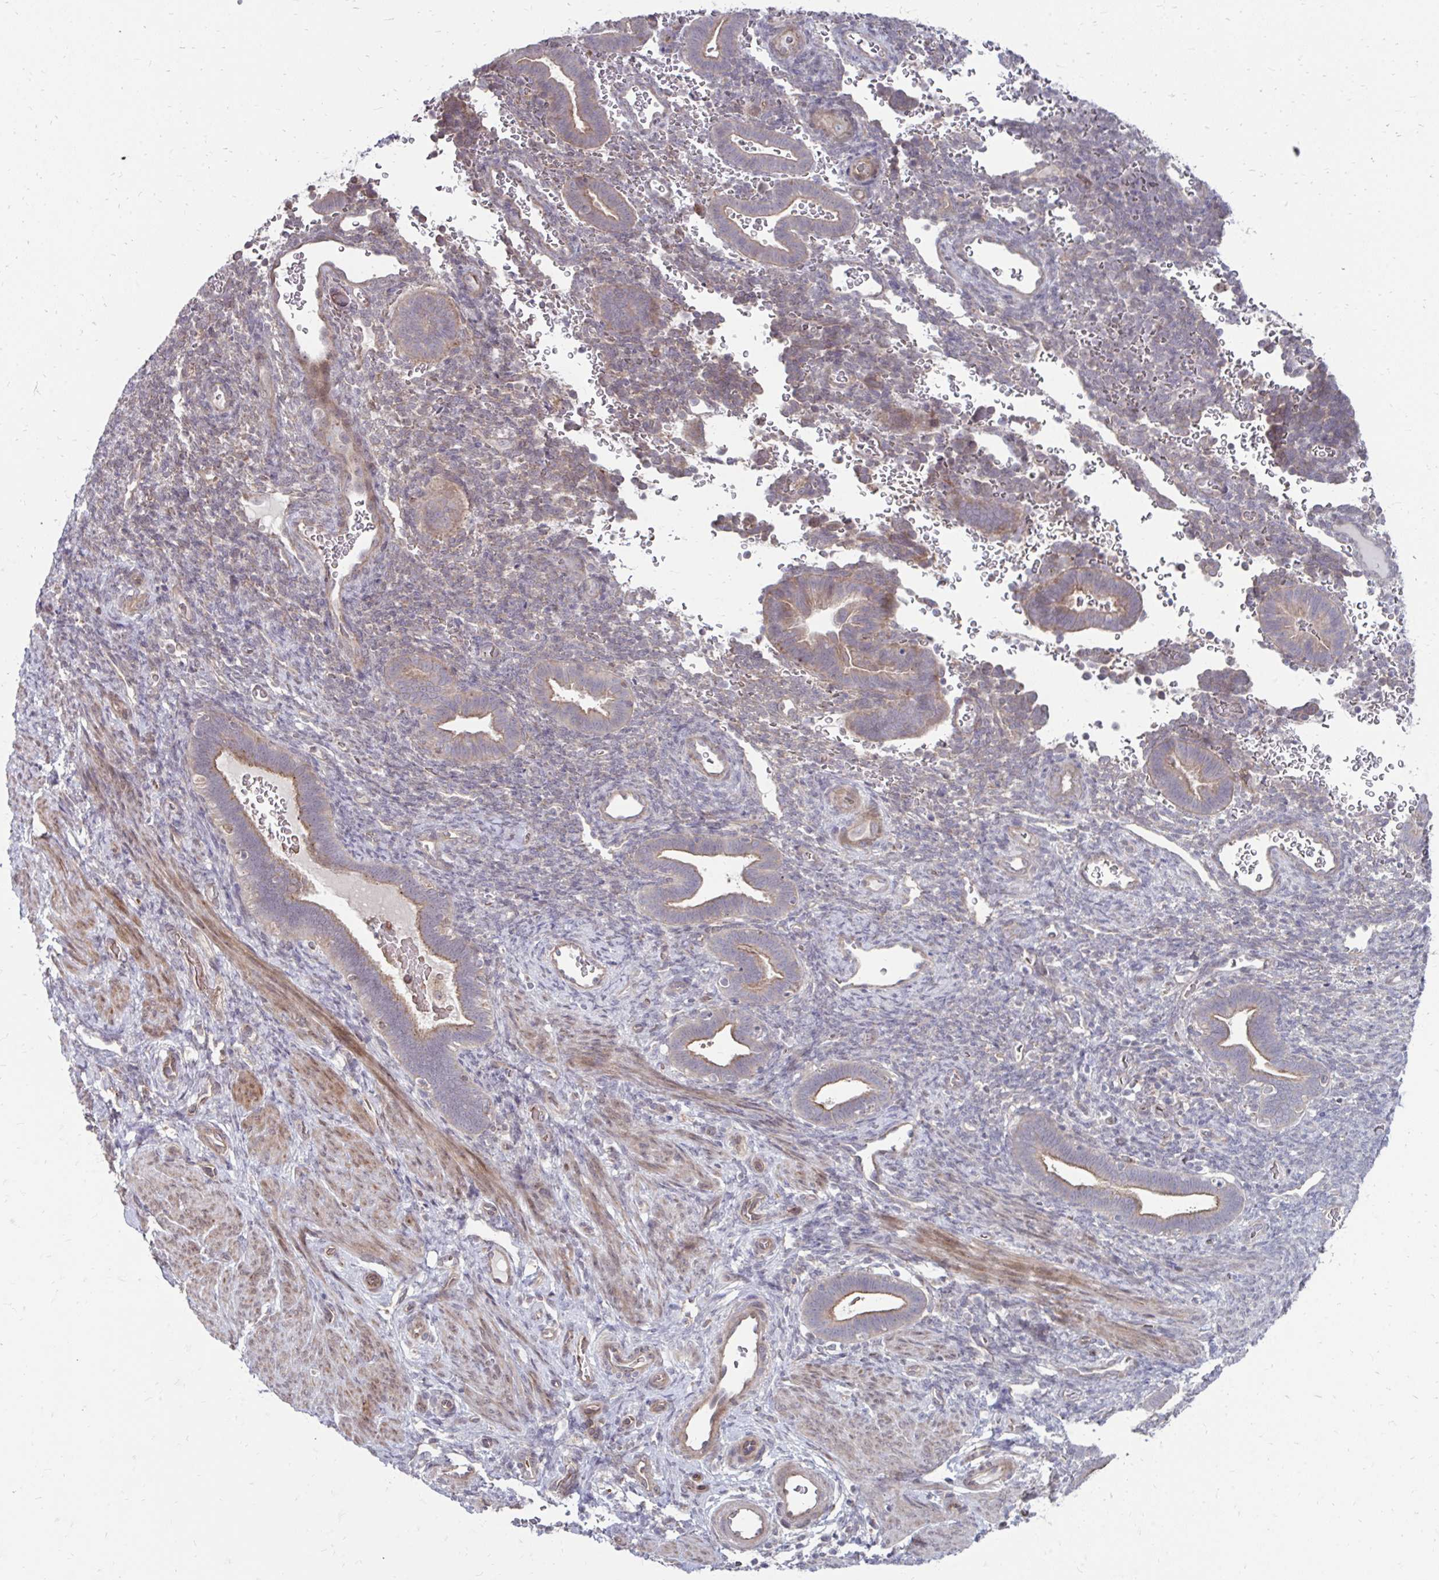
{"staining": {"intensity": "negative", "quantity": "none", "location": "none"}, "tissue": "endometrium", "cell_type": "Cells in endometrial stroma", "image_type": "normal", "snomed": [{"axis": "morphology", "description": "Normal tissue, NOS"}, {"axis": "topography", "description": "Endometrium"}], "caption": "IHC of benign human endometrium displays no expression in cells in endometrial stroma.", "gene": "ITPR2", "patient": {"sex": "female", "age": 34}}